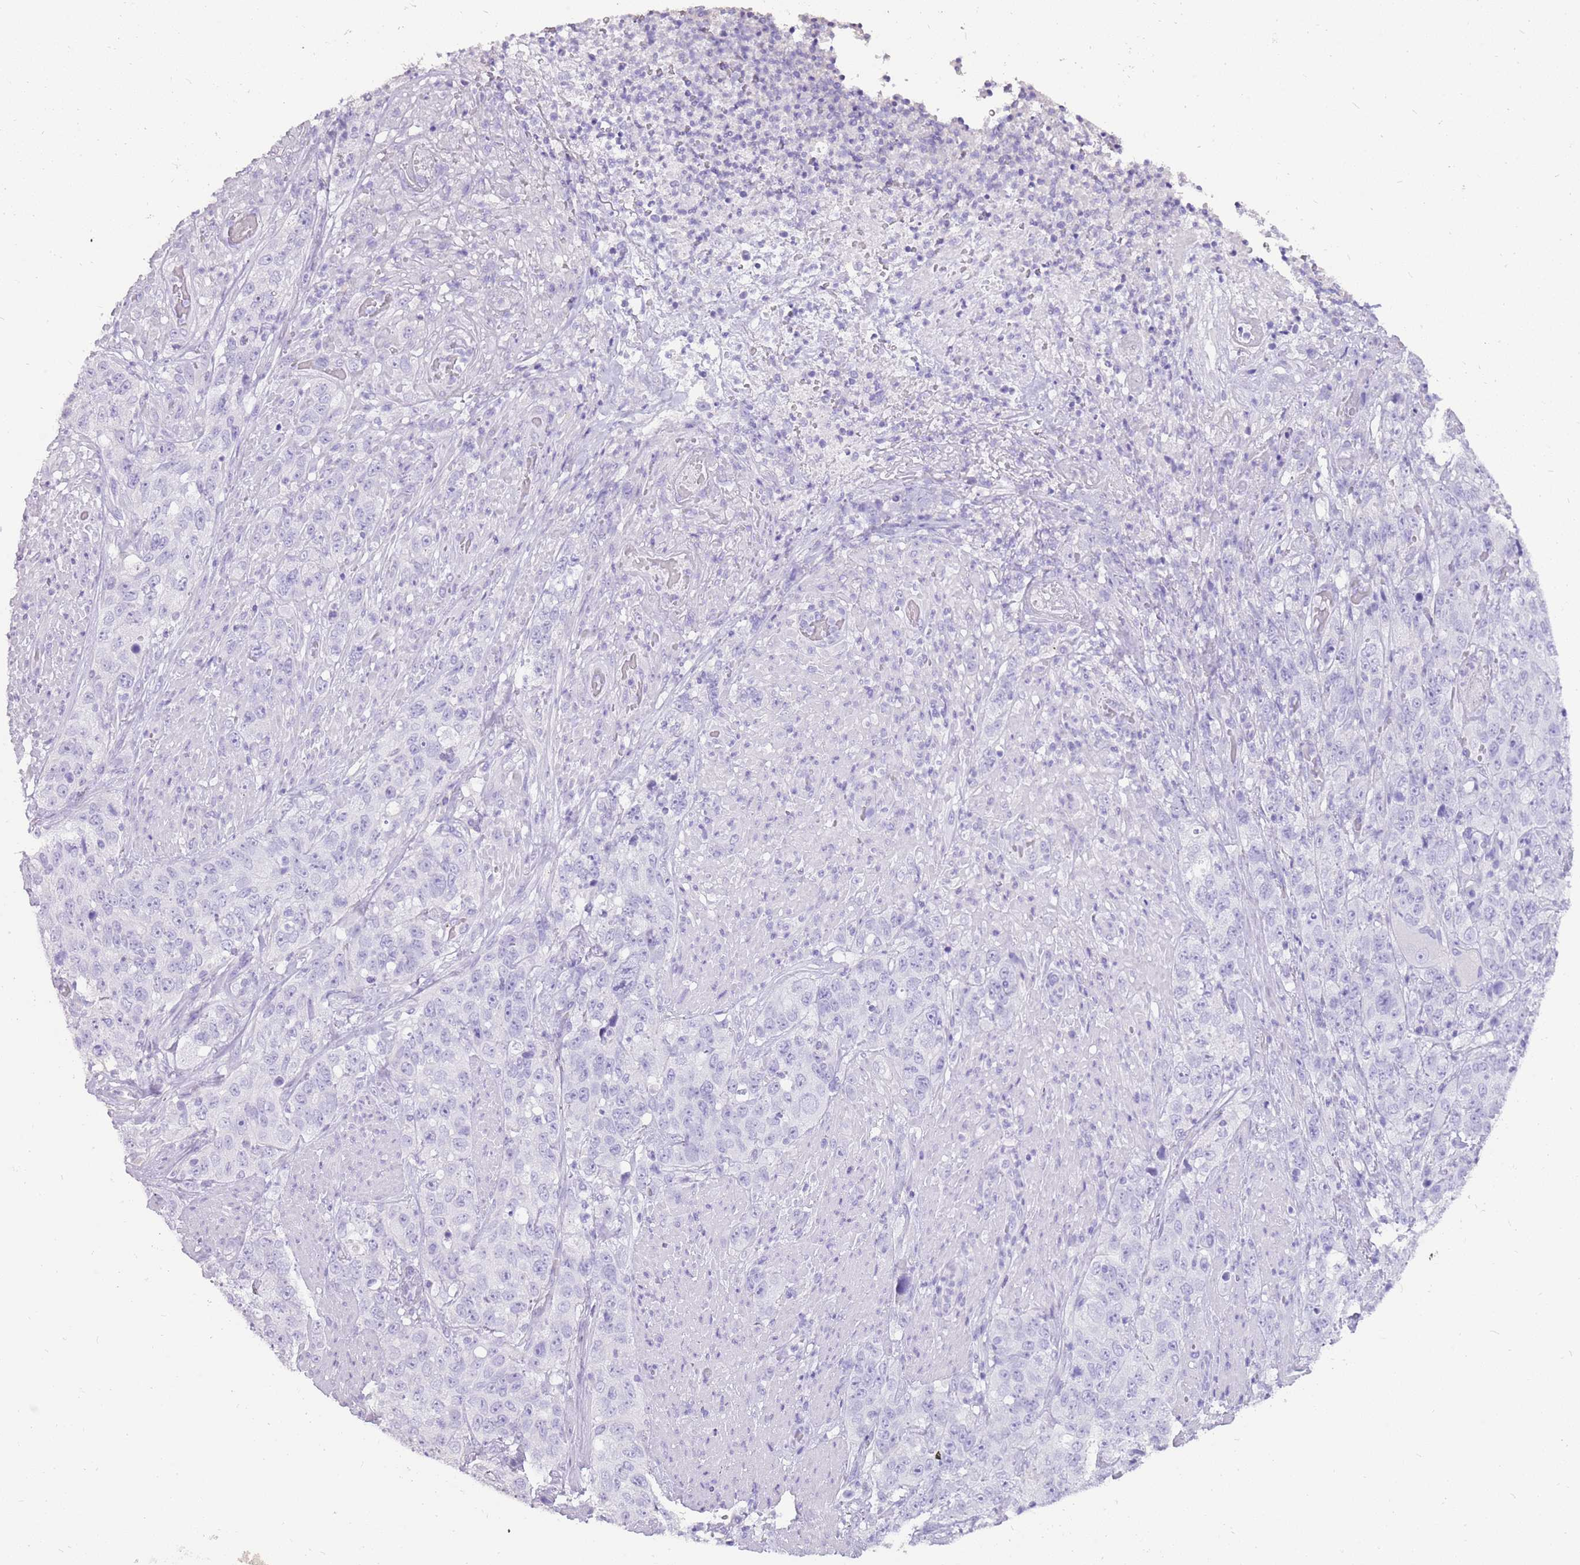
{"staining": {"intensity": "negative", "quantity": "none", "location": "none"}, "tissue": "stomach cancer", "cell_type": "Tumor cells", "image_type": "cancer", "snomed": [{"axis": "morphology", "description": "Adenocarcinoma, NOS"}, {"axis": "topography", "description": "Stomach"}], "caption": "Tumor cells are negative for brown protein staining in stomach adenocarcinoma.", "gene": "NBPF3", "patient": {"sex": "male", "age": 48}}